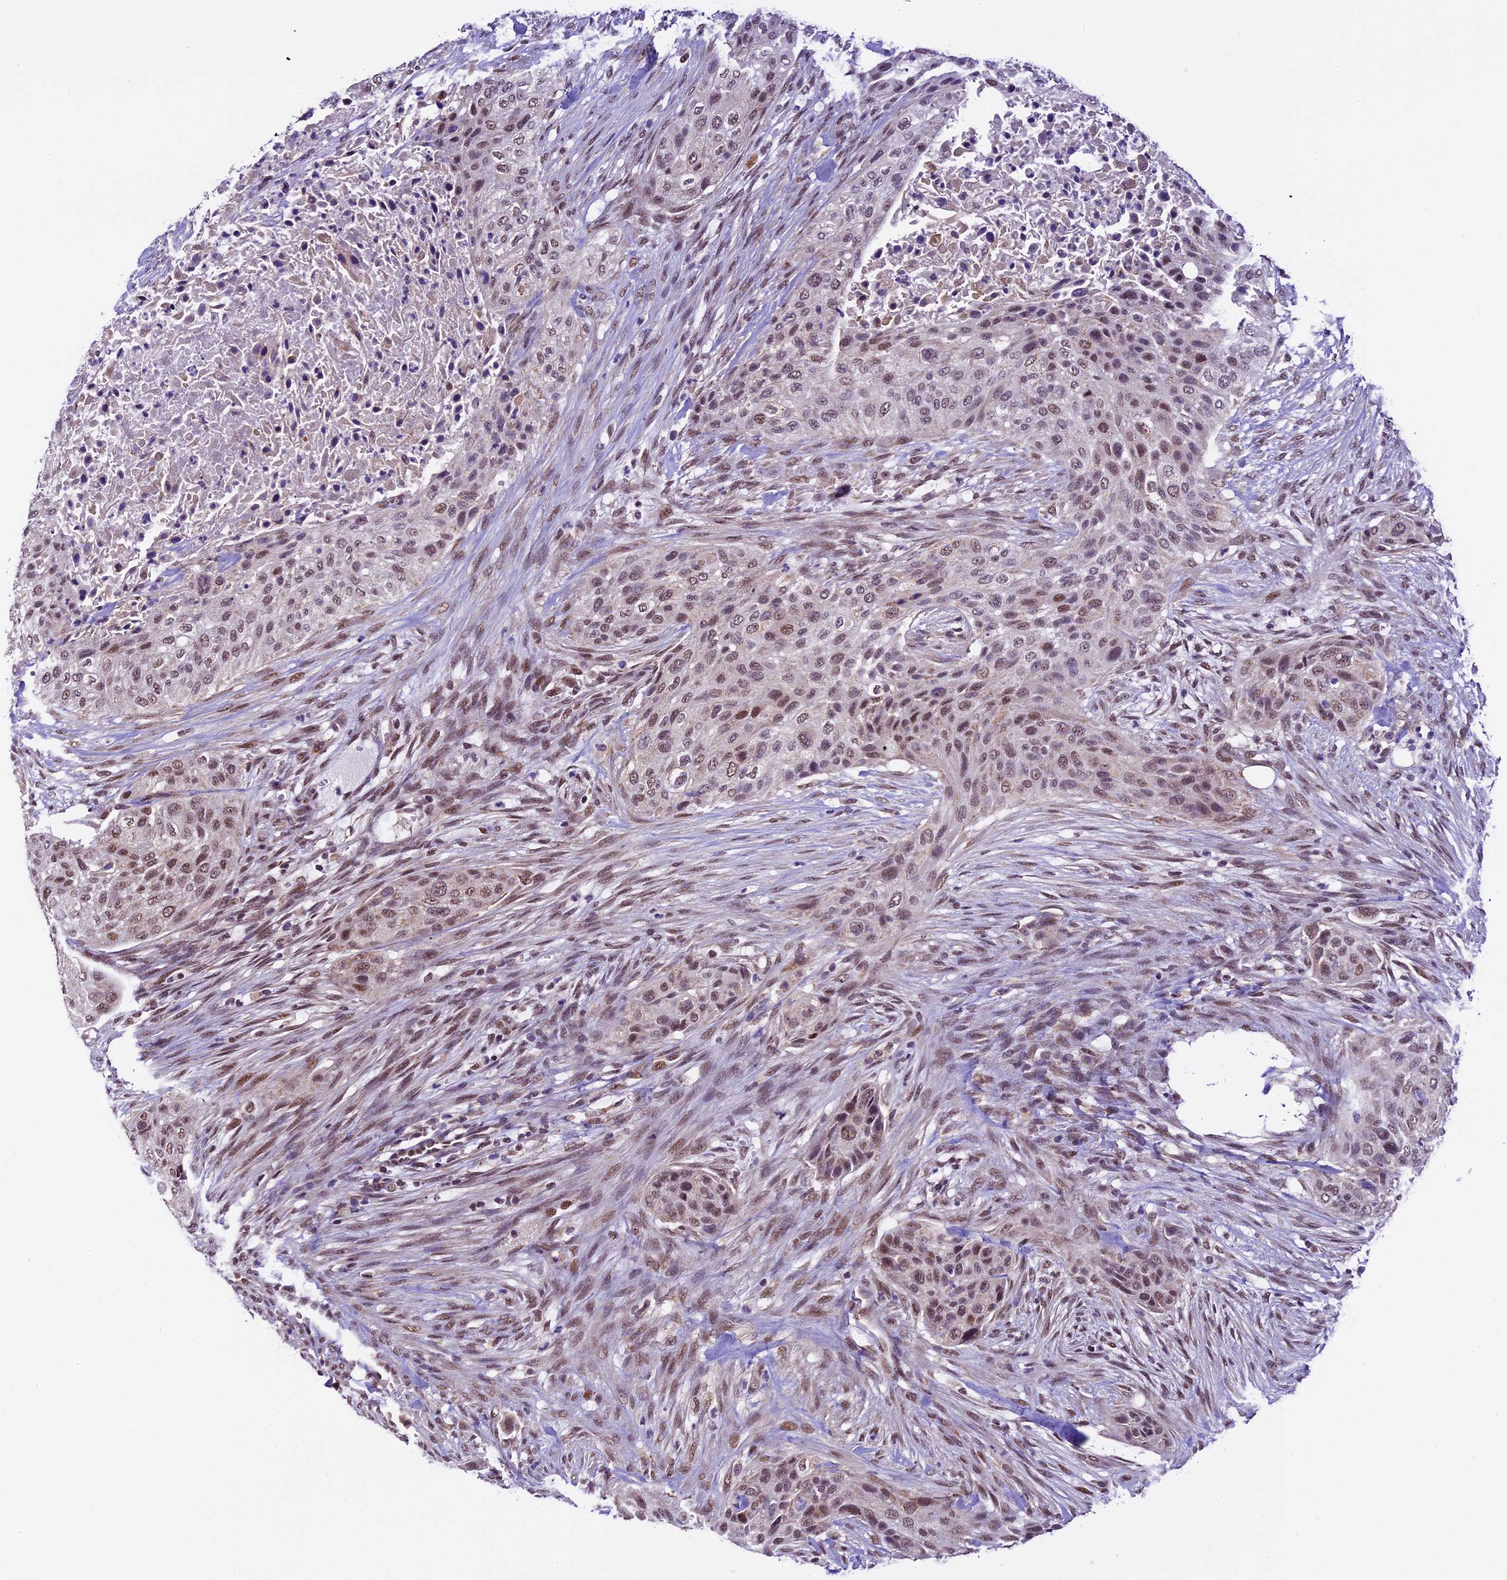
{"staining": {"intensity": "moderate", "quantity": "25%-75%", "location": "nuclear"}, "tissue": "urothelial cancer", "cell_type": "Tumor cells", "image_type": "cancer", "snomed": [{"axis": "morphology", "description": "Urothelial carcinoma, High grade"}, {"axis": "topography", "description": "Urinary bladder"}], "caption": "The image exhibits a brown stain indicating the presence of a protein in the nuclear of tumor cells in urothelial cancer.", "gene": "CARS2", "patient": {"sex": "male", "age": 35}}